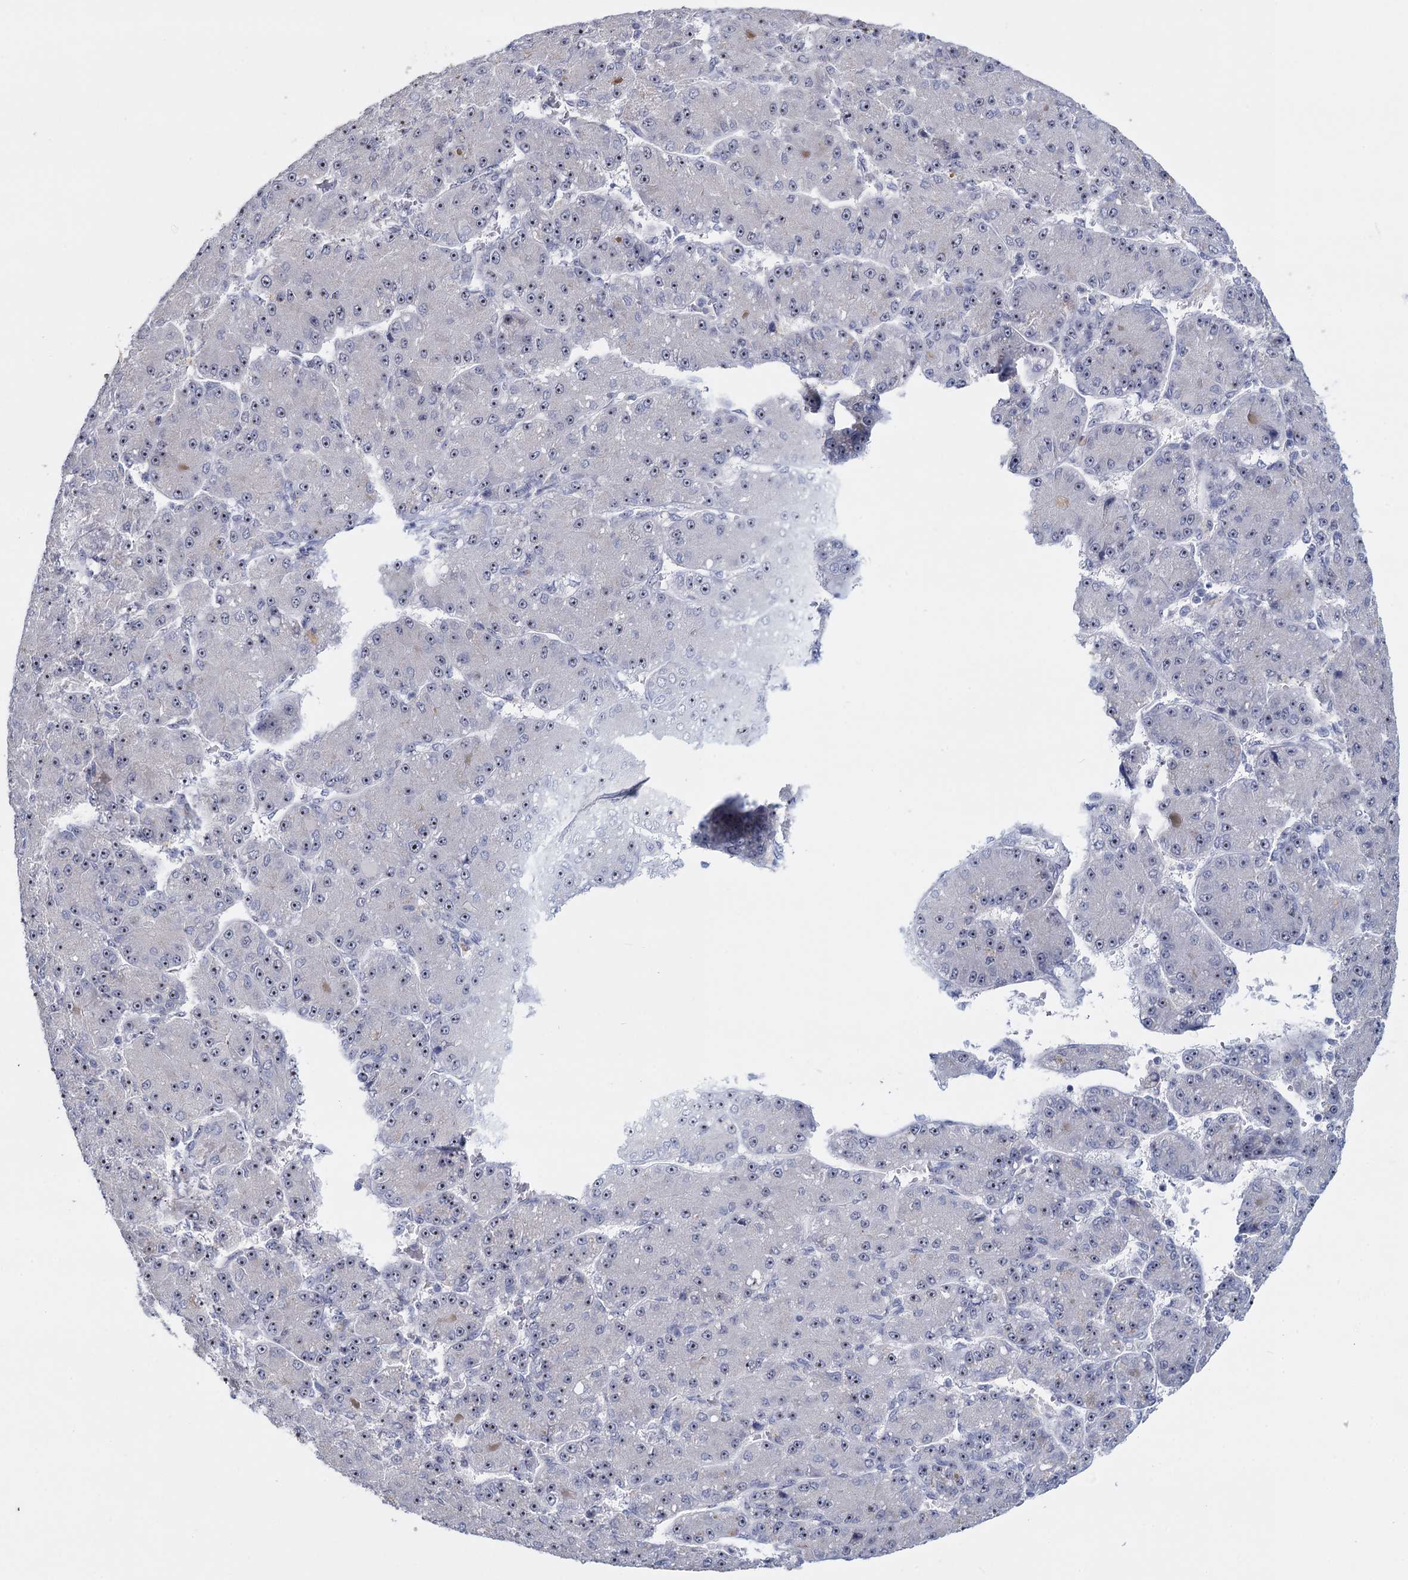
{"staining": {"intensity": "negative", "quantity": "none", "location": "none"}, "tissue": "liver cancer", "cell_type": "Tumor cells", "image_type": "cancer", "snomed": [{"axis": "morphology", "description": "Carcinoma, Hepatocellular, NOS"}, {"axis": "topography", "description": "Liver"}], "caption": "An immunohistochemistry (IHC) histopathology image of liver cancer is shown. There is no staining in tumor cells of liver cancer. (Immunohistochemistry (ihc), brightfield microscopy, high magnification).", "gene": "SFN", "patient": {"sex": "male", "age": 67}}